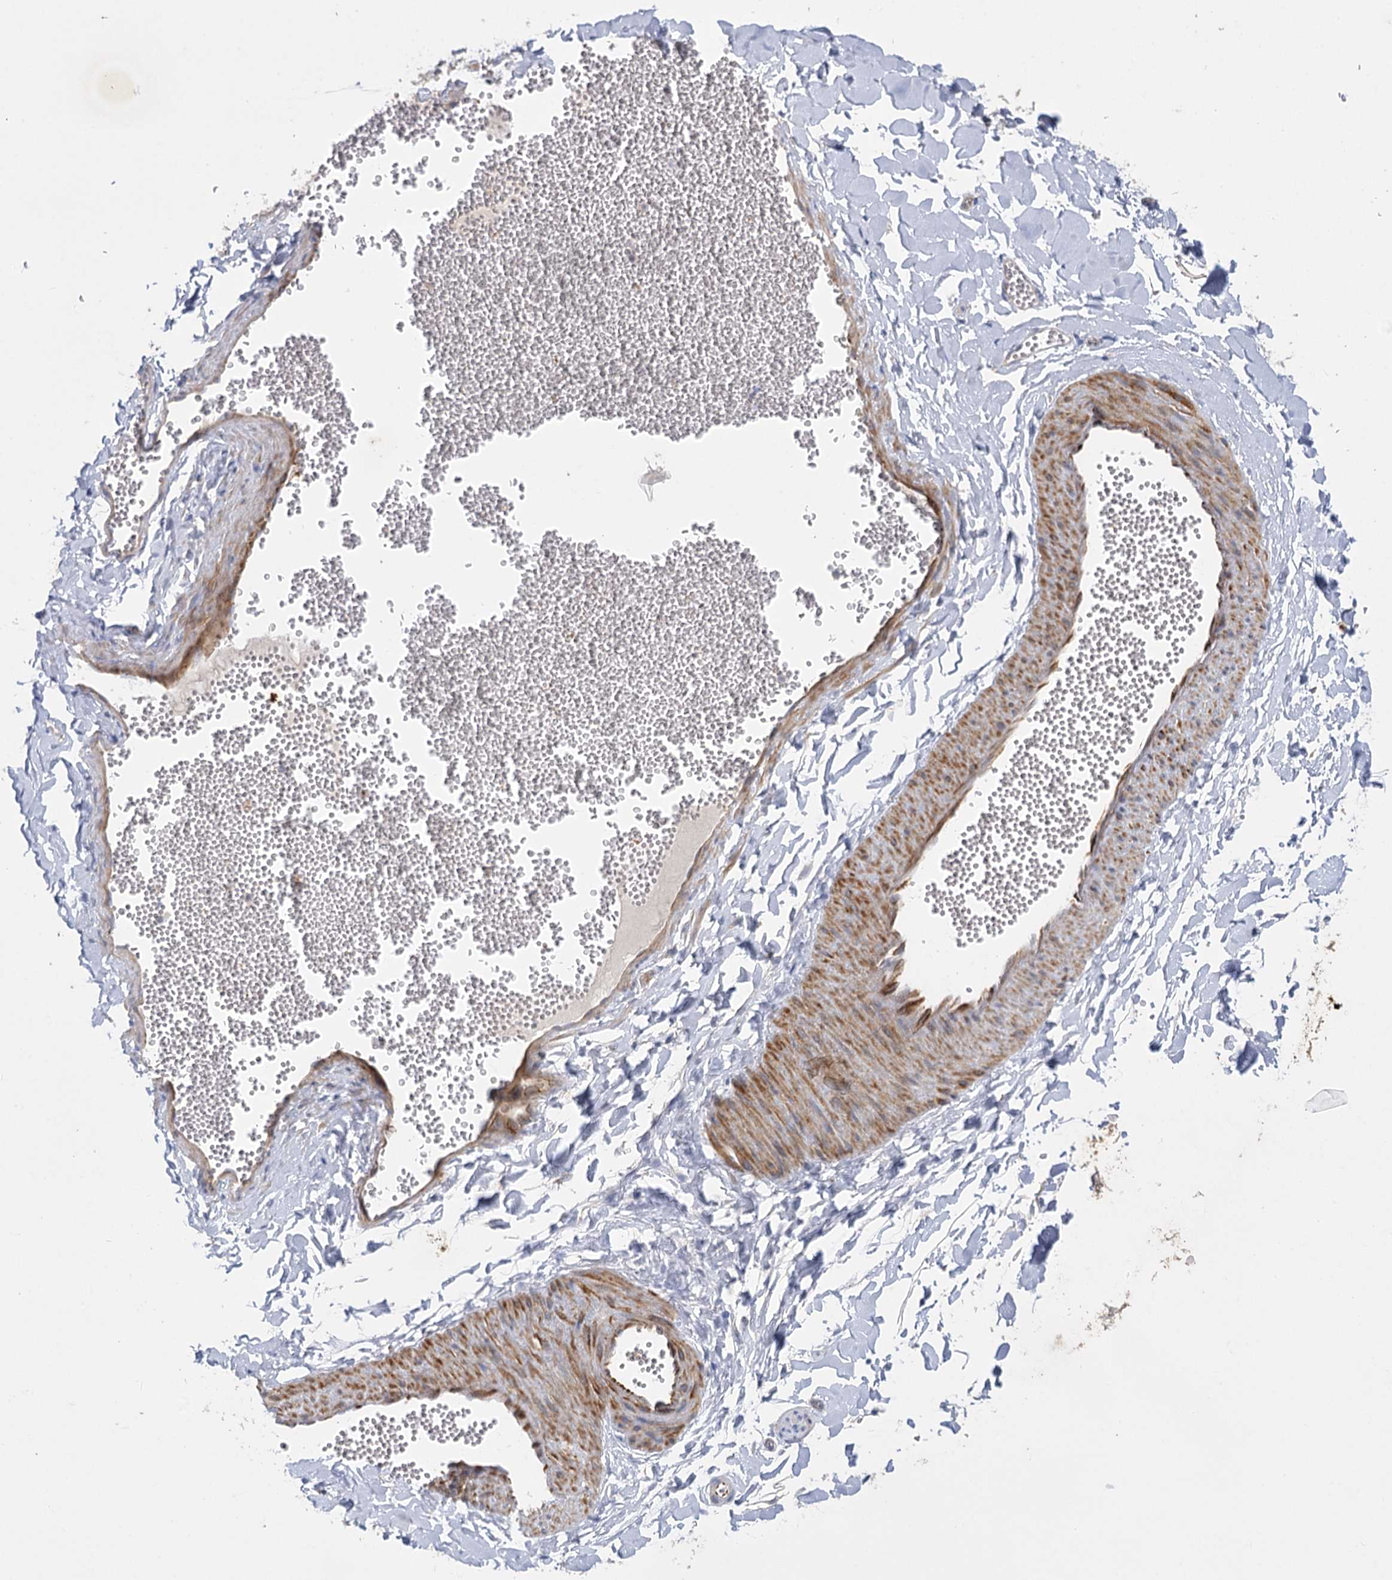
{"staining": {"intensity": "moderate", "quantity": "25%-75%", "location": "cytoplasmic/membranous"}, "tissue": "adipose tissue", "cell_type": "Adipocytes", "image_type": "normal", "snomed": [{"axis": "morphology", "description": "Normal tissue, NOS"}, {"axis": "topography", "description": "Gallbladder"}, {"axis": "topography", "description": "Peripheral nerve tissue"}], "caption": "The photomicrograph reveals a brown stain indicating the presence of a protein in the cytoplasmic/membranous of adipocytes in adipose tissue.", "gene": "DHTKD1", "patient": {"sex": "male", "age": 38}}